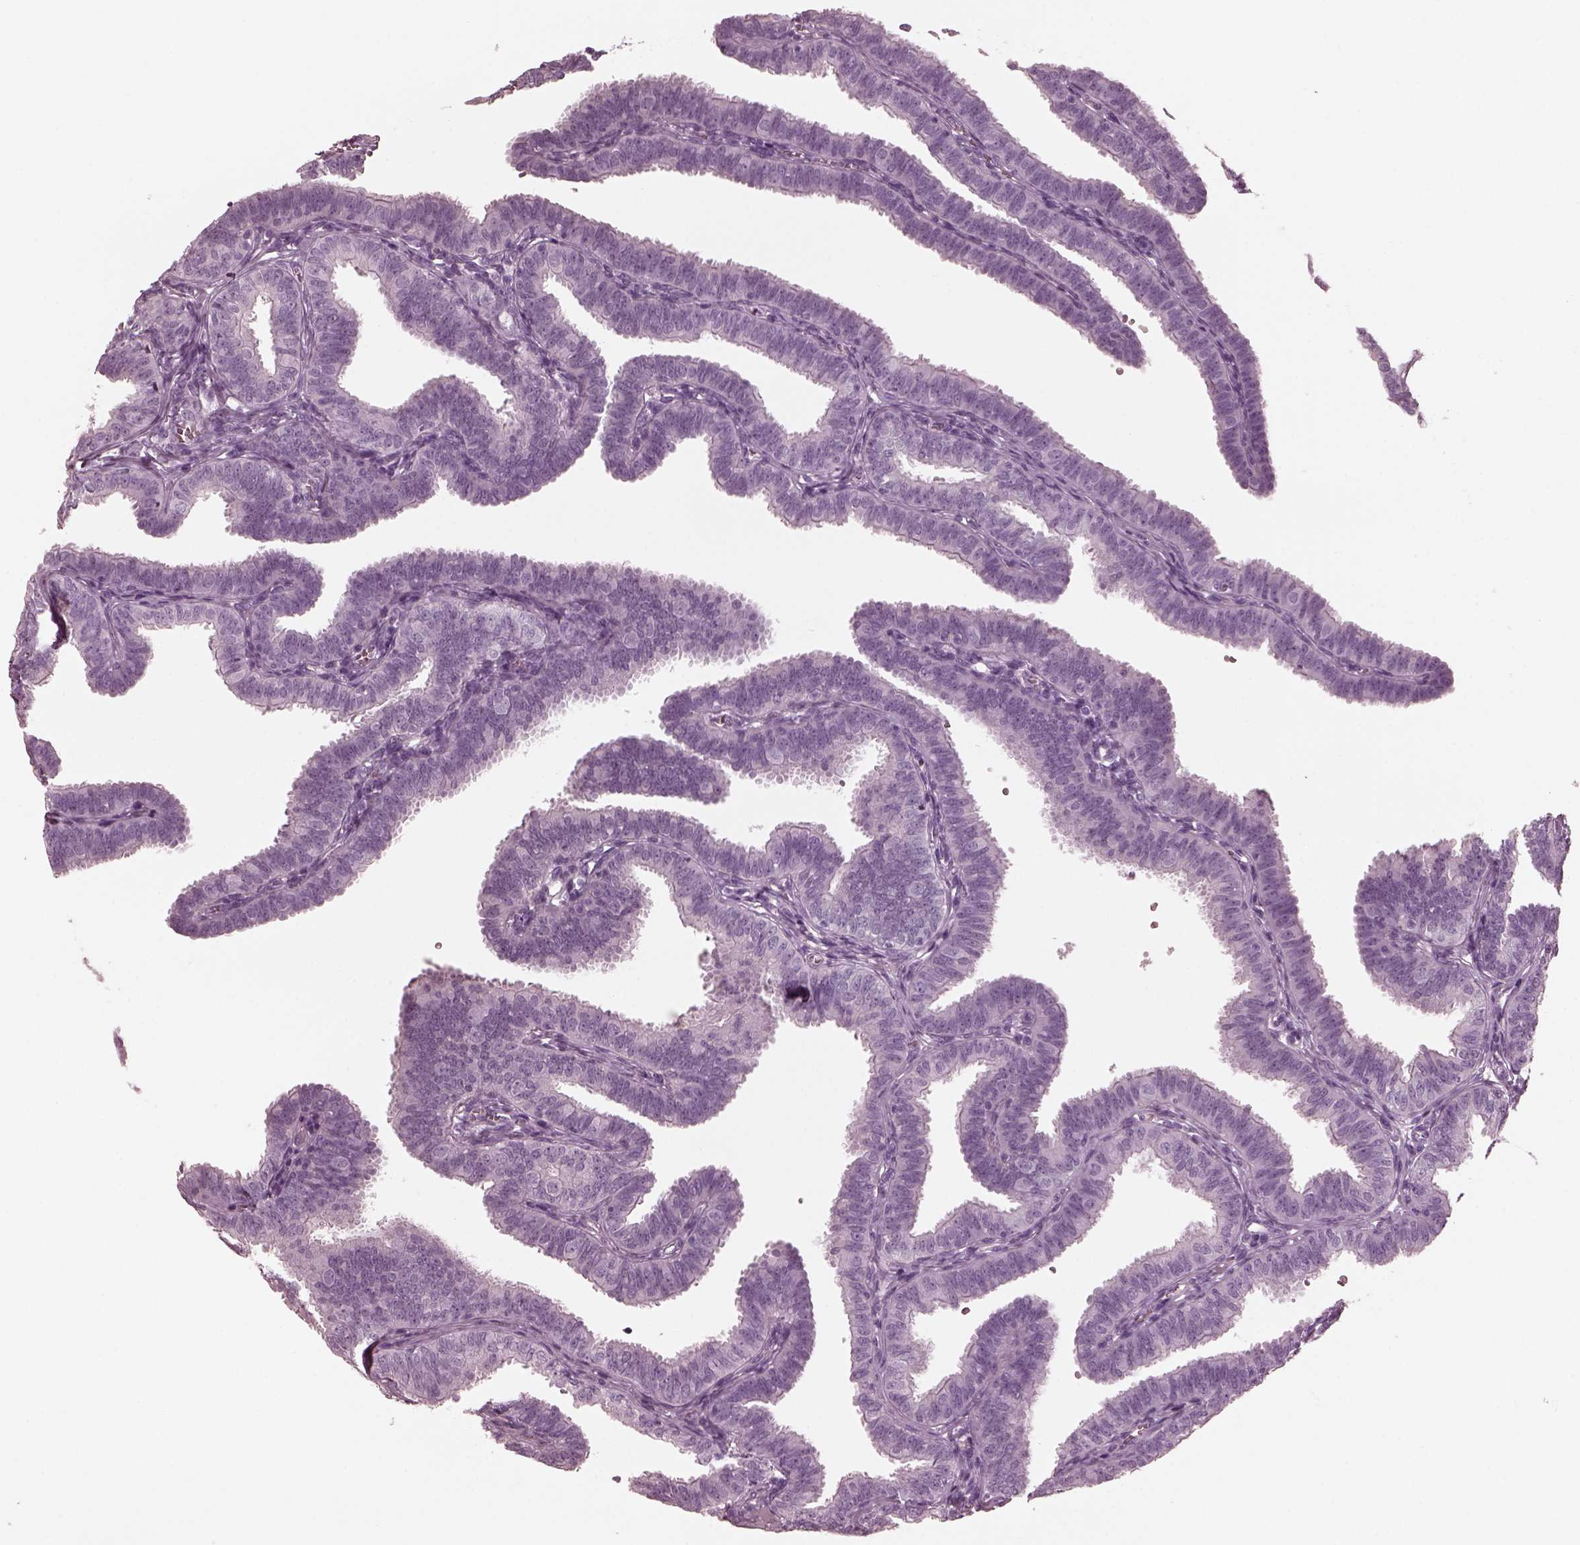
{"staining": {"intensity": "negative", "quantity": "none", "location": "none"}, "tissue": "fallopian tube", "cell_type": "Glandular cells", "image_type": "normal", "snomed": [{"axis": "morphology", "description": "Normal tissue, NOS"}, {"axis": "topography", "description": "Fallopian tube"}], "caption": "Immunohistochemistry (IHC) histopathology image of unremarkable fallopian tube stained for a protein (brown), which exhibits no staining in glandular cells.", "gene": "CGA", "patient": {"sex": "female", "age": 25}}